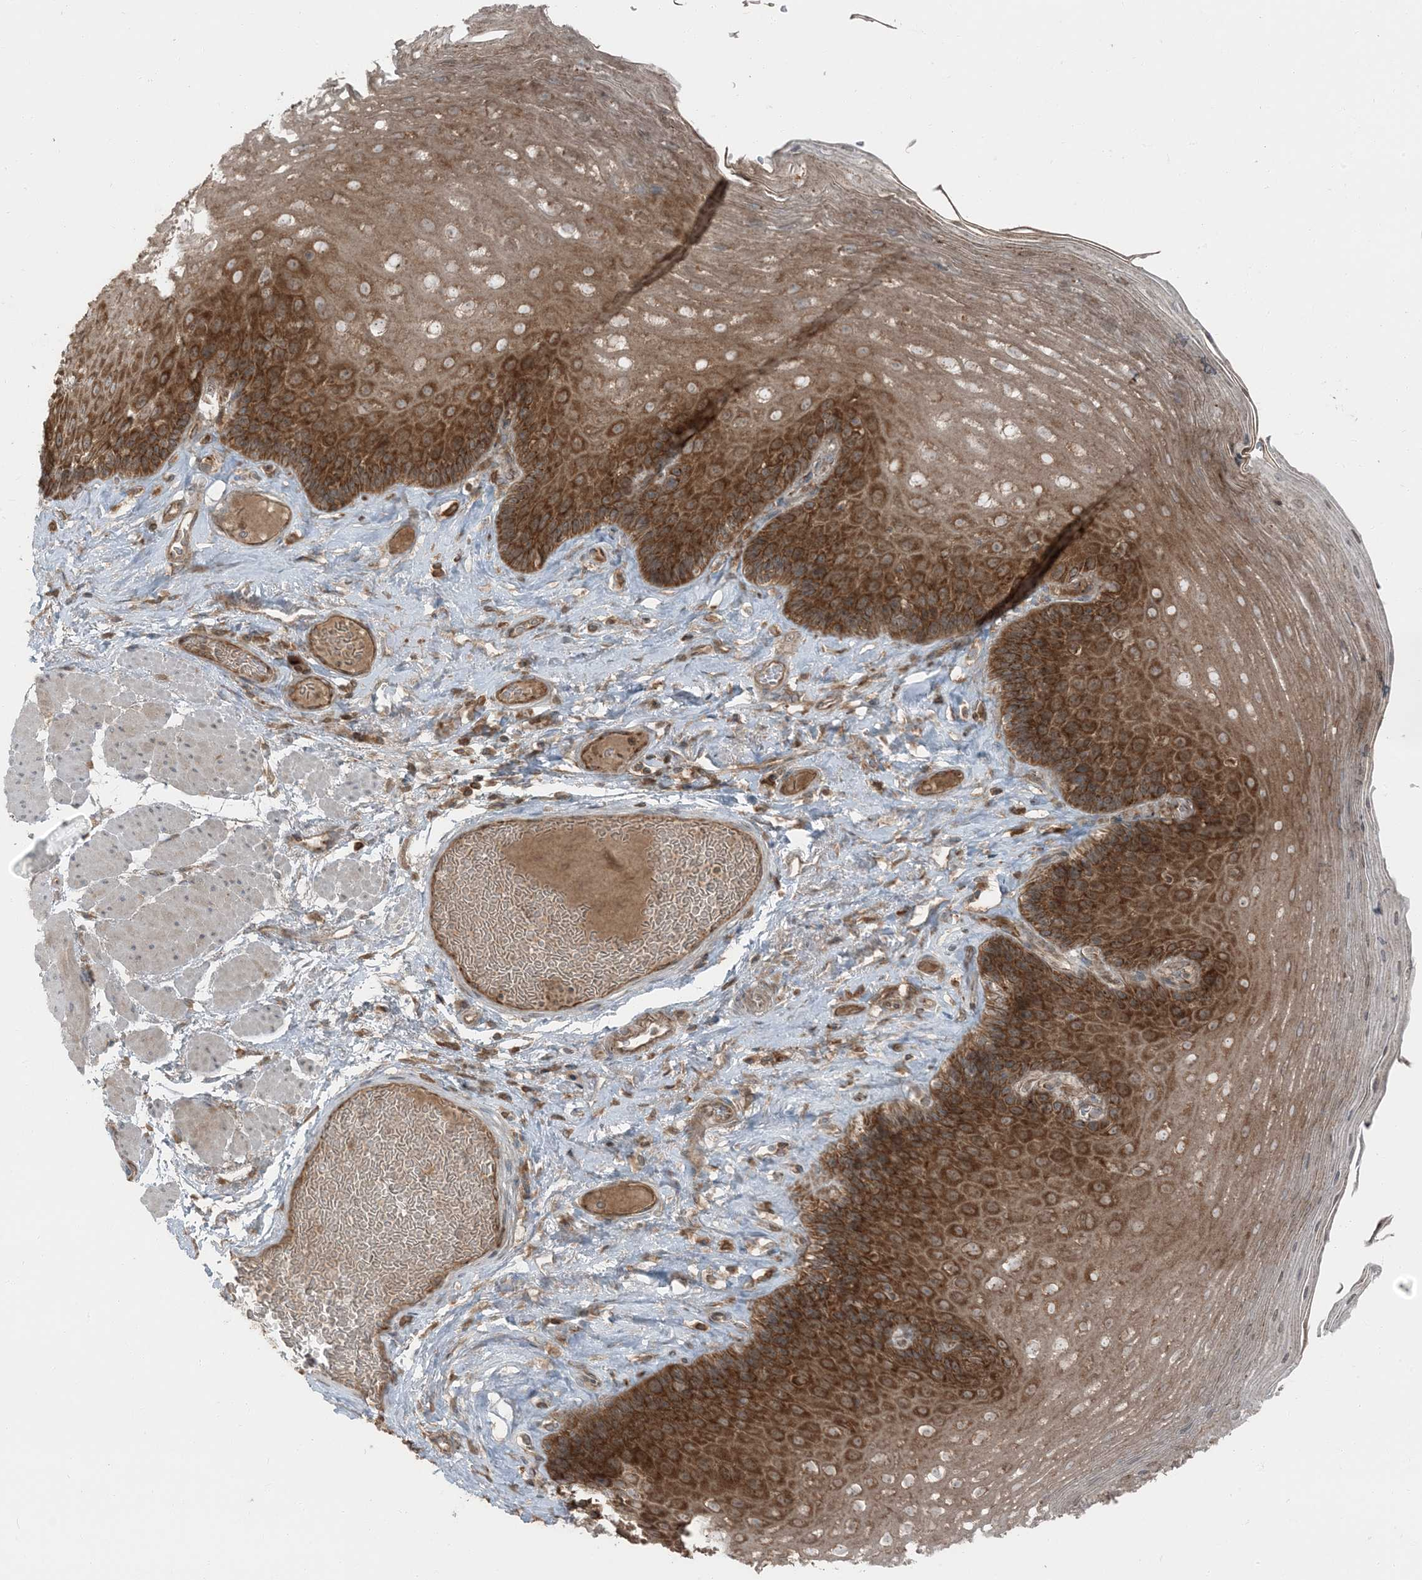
{"staining": {"intensity": "strong", "quantity": "25%-75%", "location": "cytoplasmic/membranous"}, "tissue": "esophagus", "cell_type": "Squamous epithelial cells", "image_type": "normal", "snomed": [{"axis": "morphology", "description": "Normal tissue, NOS"}, {"axis": "topography", "description": "Esophagus"}], "caption": "An image showing strong cytoplasmic/membranous staining in approximately 25%-75% of squamous epithelial cells in unremarkable esophagus, as visualized by brown immunohistochemical staining.", "gene": "RAB3GAP1", "patient": {"sex": "female", "age": 66}}